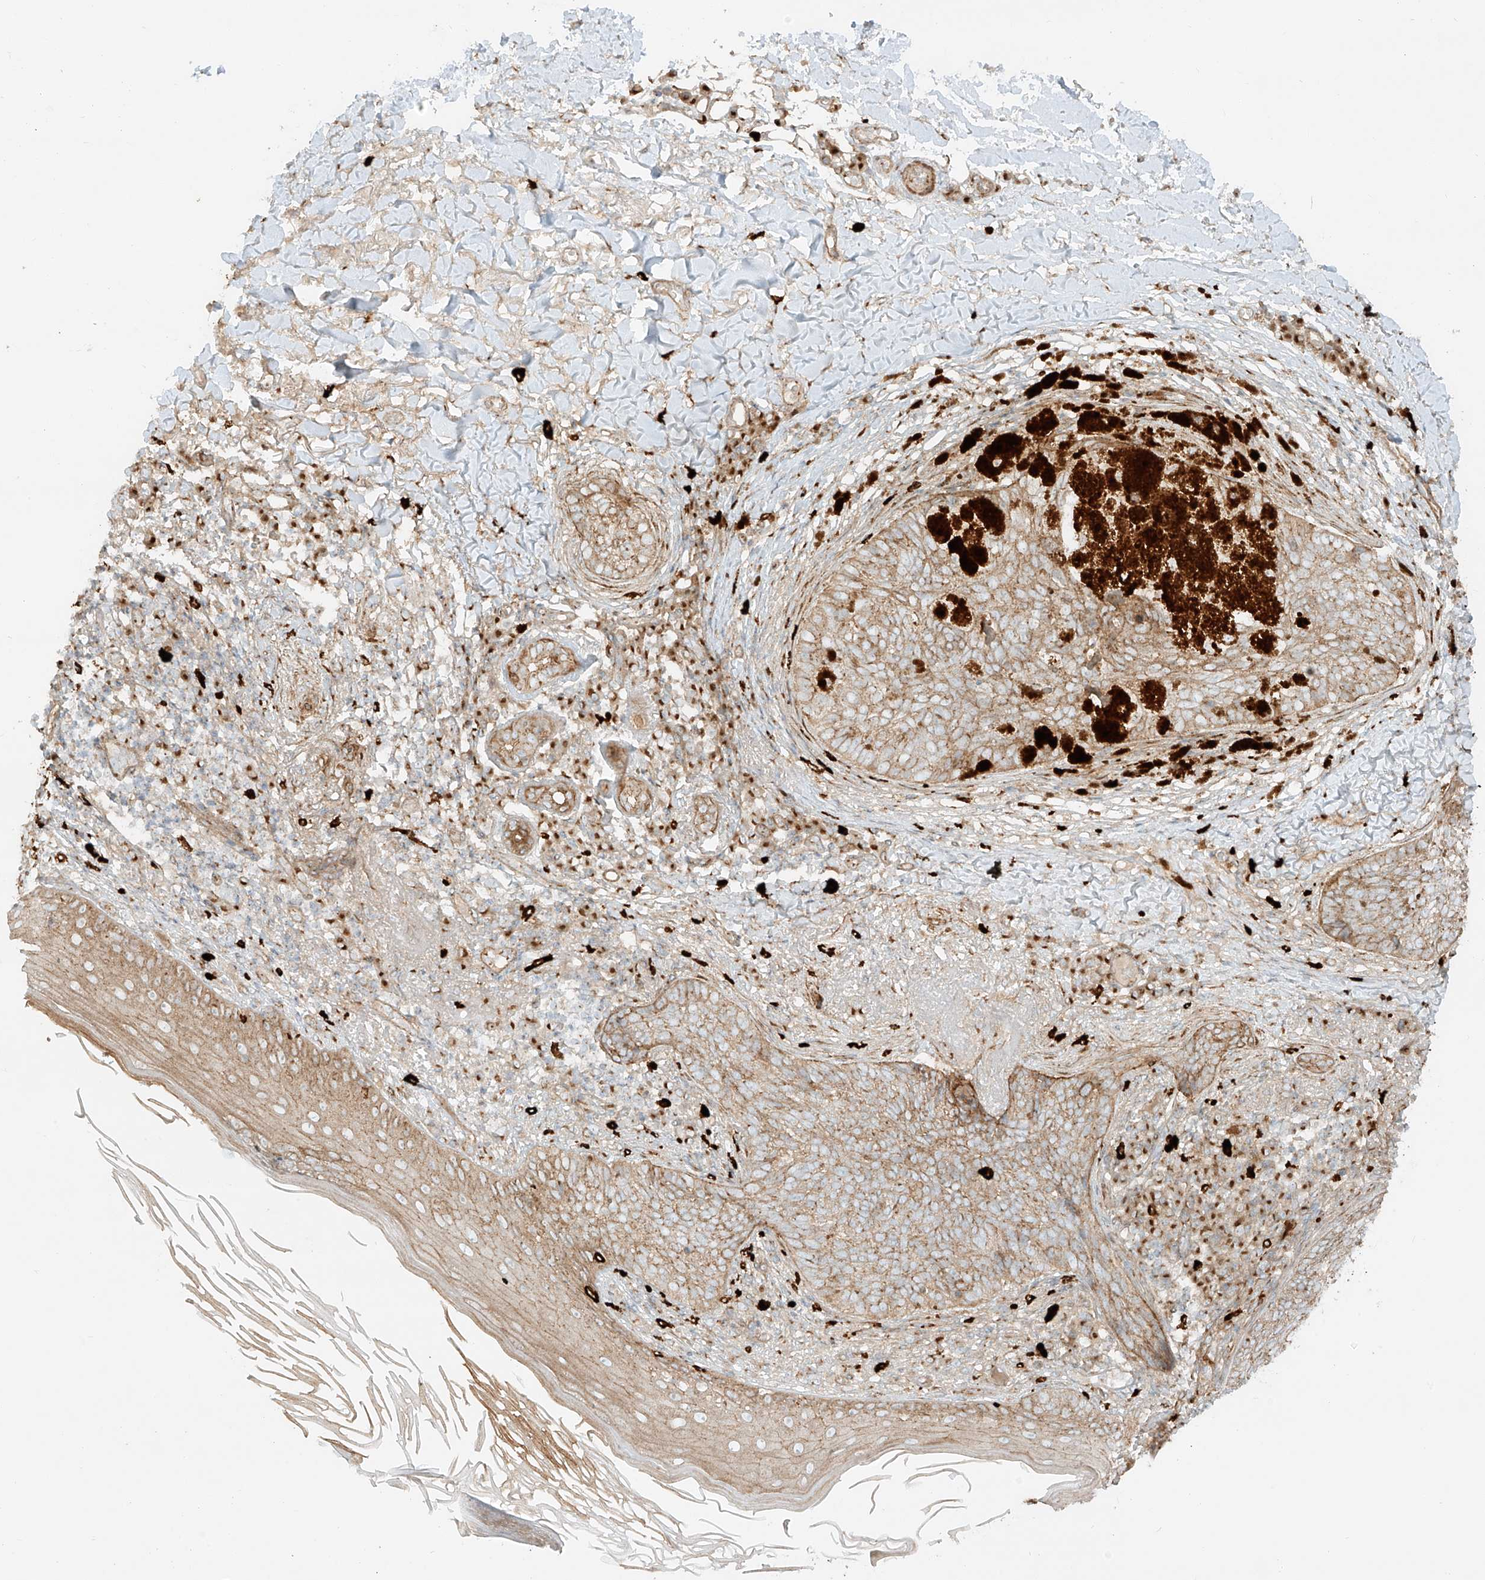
{"staining": {"intensity": "moderate", "quantity": ">75%", "location": "cytoplasmic/membranous"}, "tissue": "skin cancer", "cell_type": "Tumor cells", "image_type": "cancer", "snomed": [{"axis": "morphology", "description": "Basal cell carcinoma"}, {"axis": "topography", "description": "Skin"}], "caption": "Brown immunohistochemical staining in skin cancer (basal cell carcinoma) demonstrates moderate cytoplasmic/membranous positivity in about >75% of tumor cells. Ihc stains the protein in brown and the nuclei are stained blue.", "gene": "ZNF287", "patient": {"sex": "male", "age": 85}}